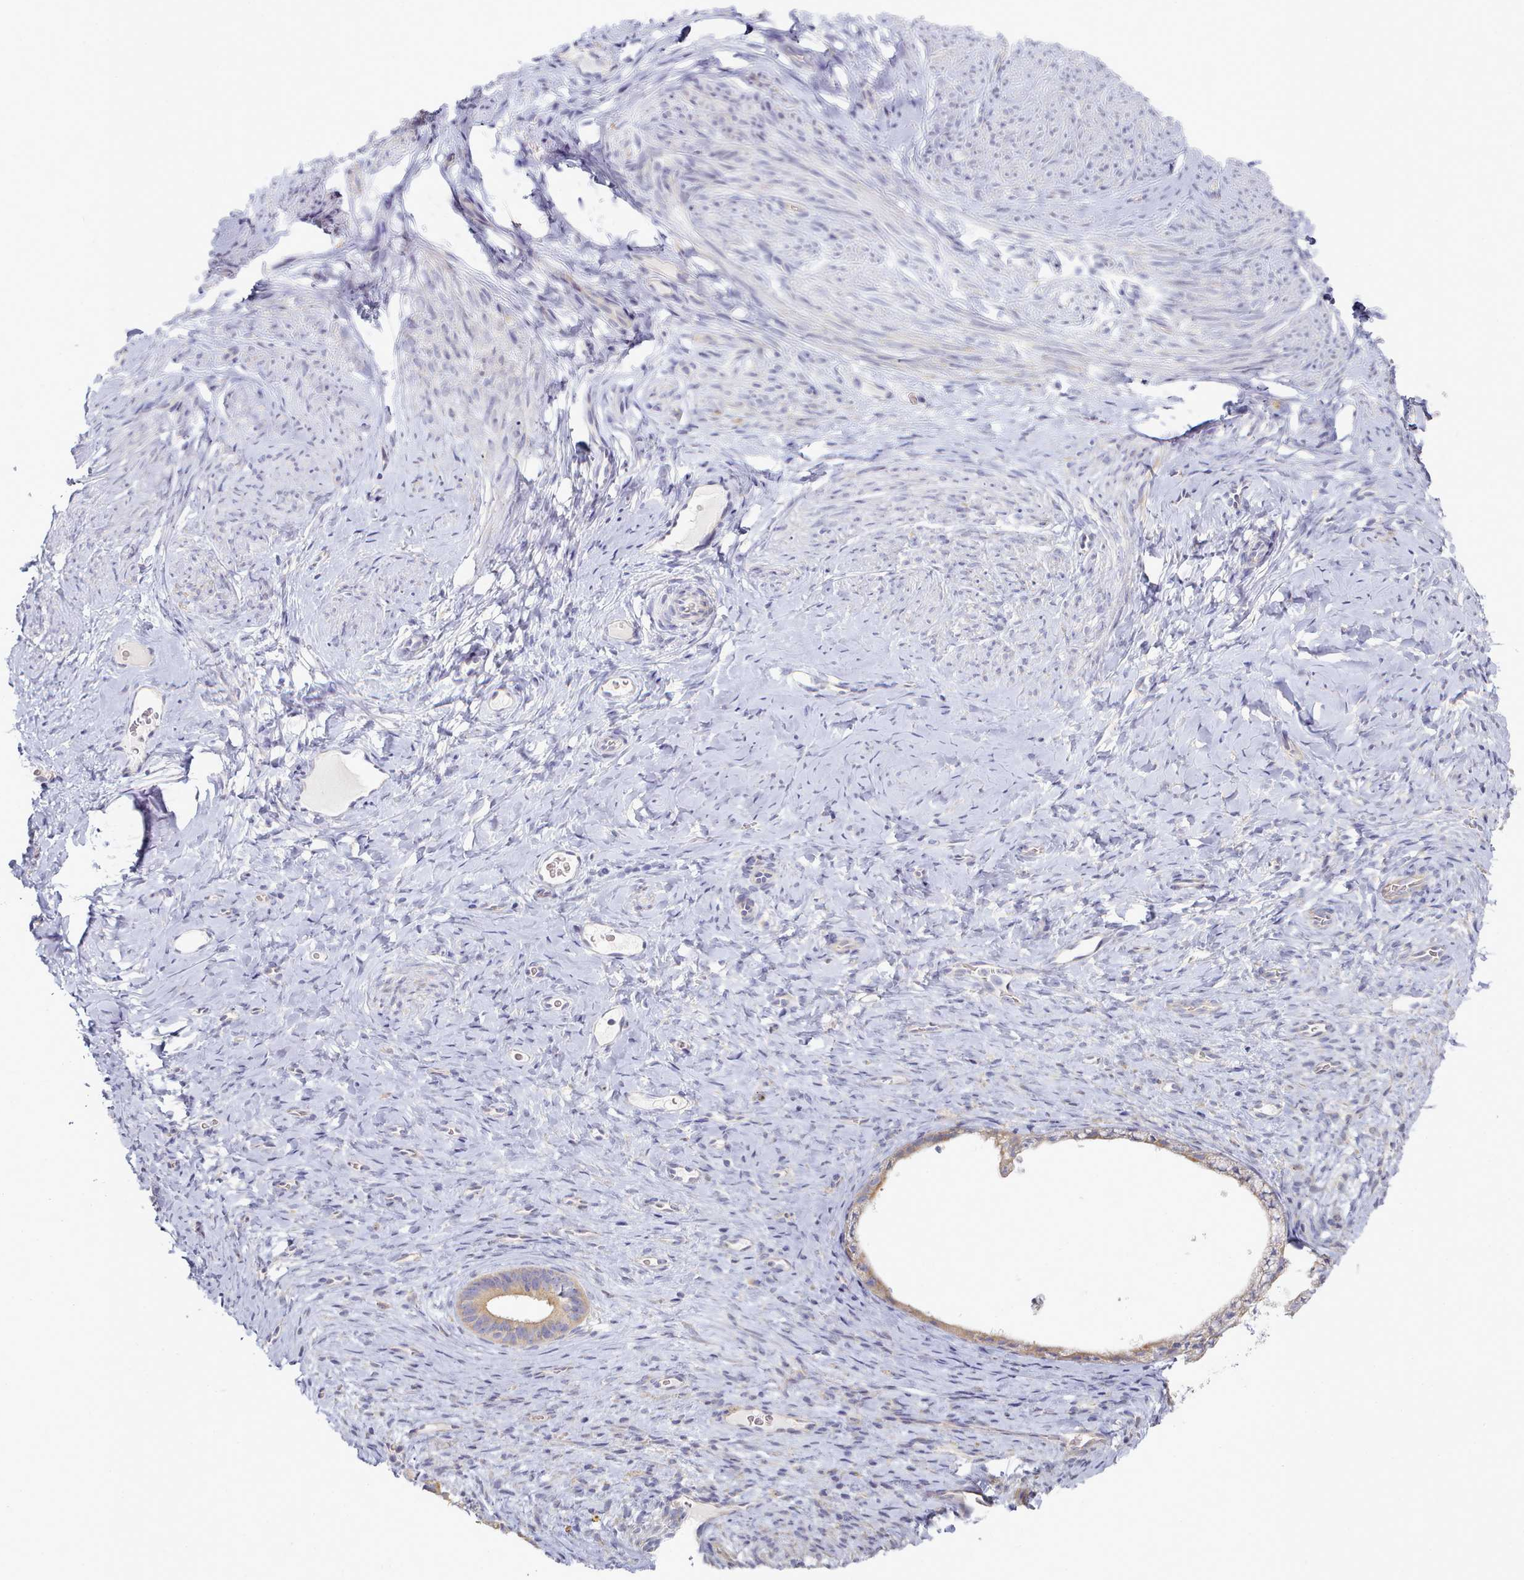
{"staining": {"intensity": "weak", "quantity": "25%-75%", "location": "cytoplasmic/membranous"}, "tissue": "endometrium", "cell_type": "Cells in endometrial stroma", "image_type": "normal", "snomed": [{"axis": "morphology", "description": "Normal tissue, NOS"}, {"axis": "topography", "description": "Endometrium"}], "caption": "Cells in endometrial stroma demonstrate weak cytoplasmic/membranous staining in approximately 25%-75% of cells in normal endometrium.", "gene": "TYW1B", "patient": {"sex": "female", "age": 65}}